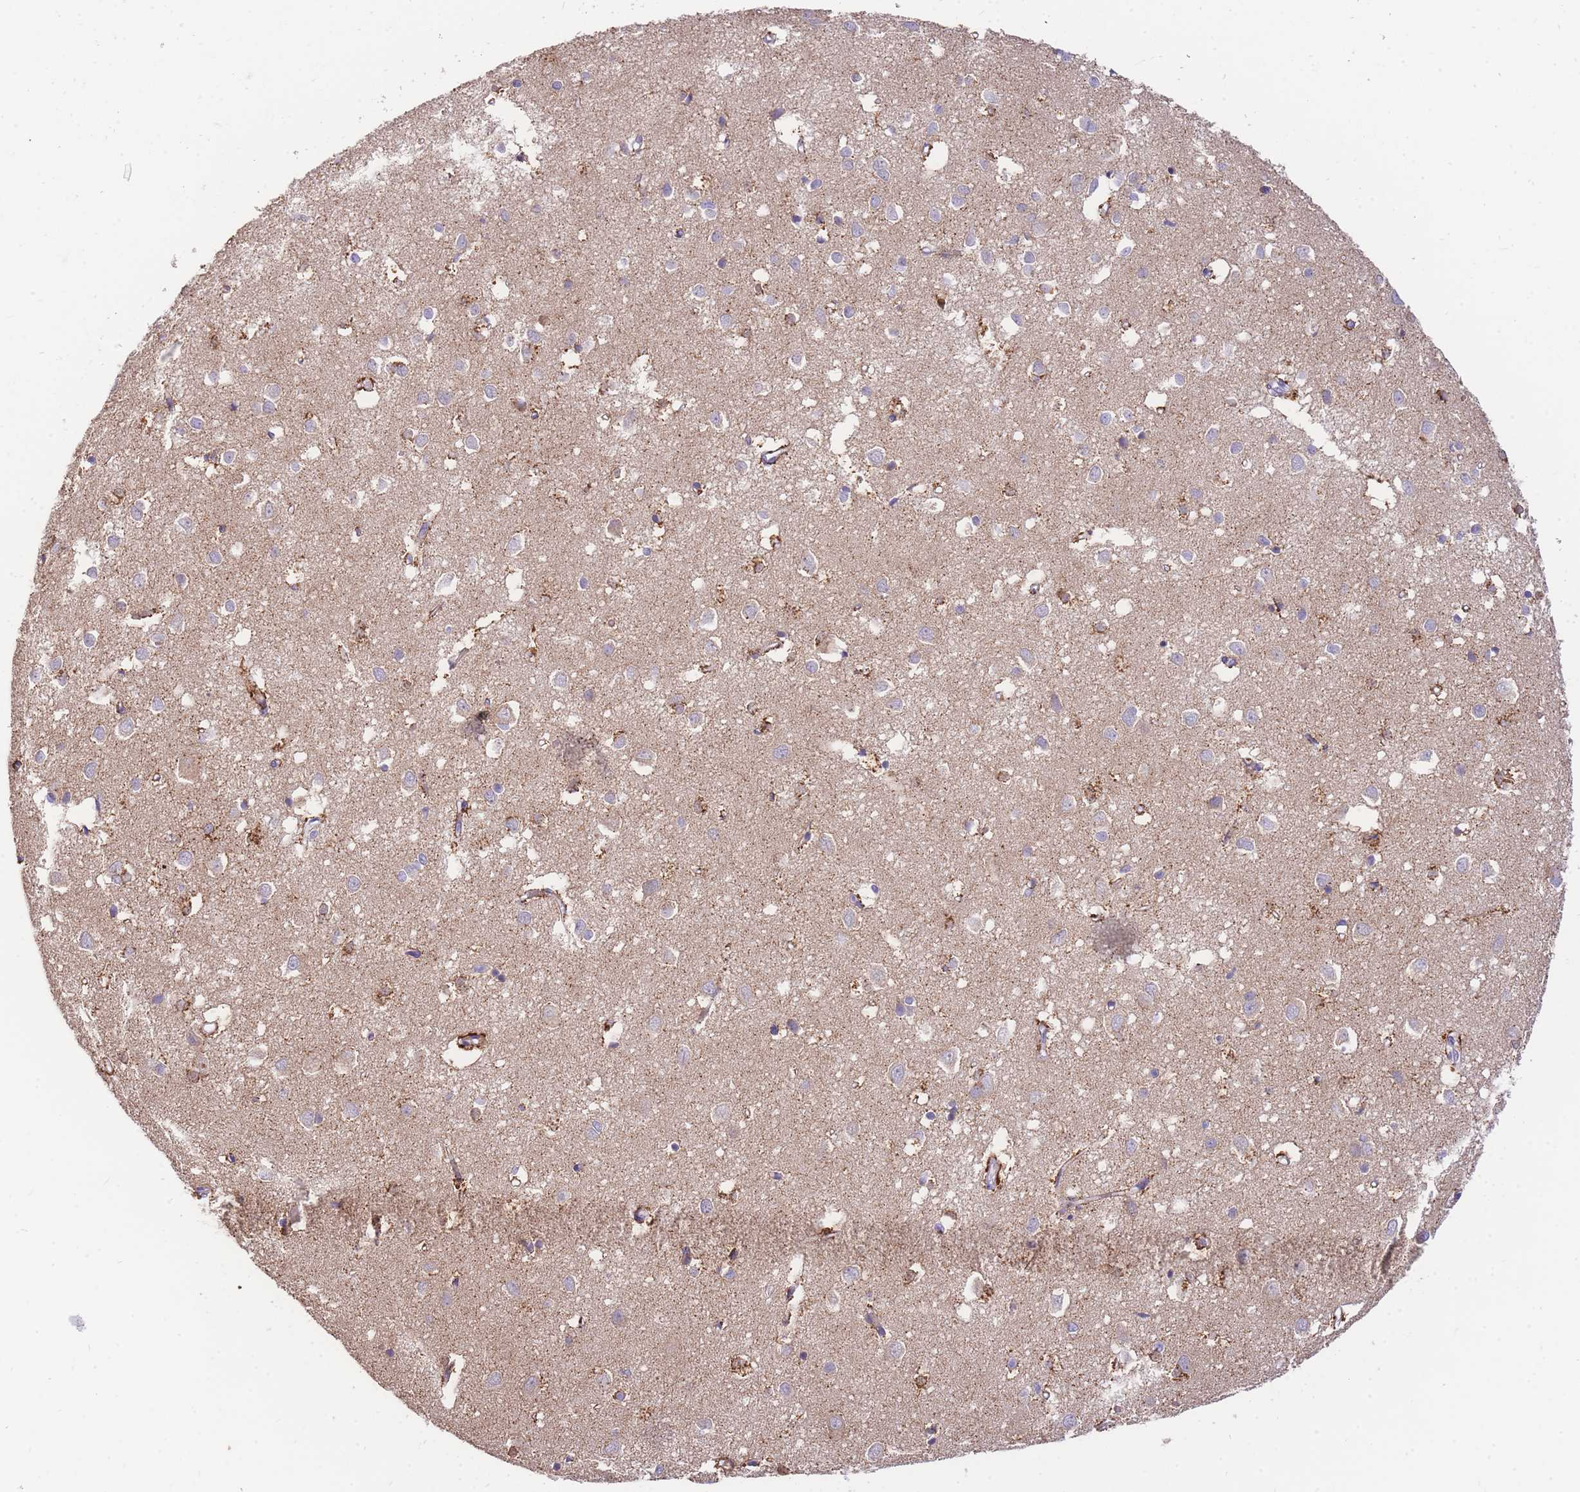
{"staining": {"intensity": "moderate", "quantity": "25%-75%", "location": "cytoplasmic/membranous"}, "tissue": "cerebral cortex", "cell_type": "Endothelial cells", "image_type": "normal", "snomed": [{"axis": "morphology", "description": "Normal tissue, NOS"}, {"axis": "topography", "description": "Cerebral cortex"}], "caption": "Protein staining of normal cerebral cortex displays moderate cytoplasmic/membranous expression in about 25%-75% of endothelial cells.", "gene": "C2orf88", "patient": {"sex": "female", "age": 64}}